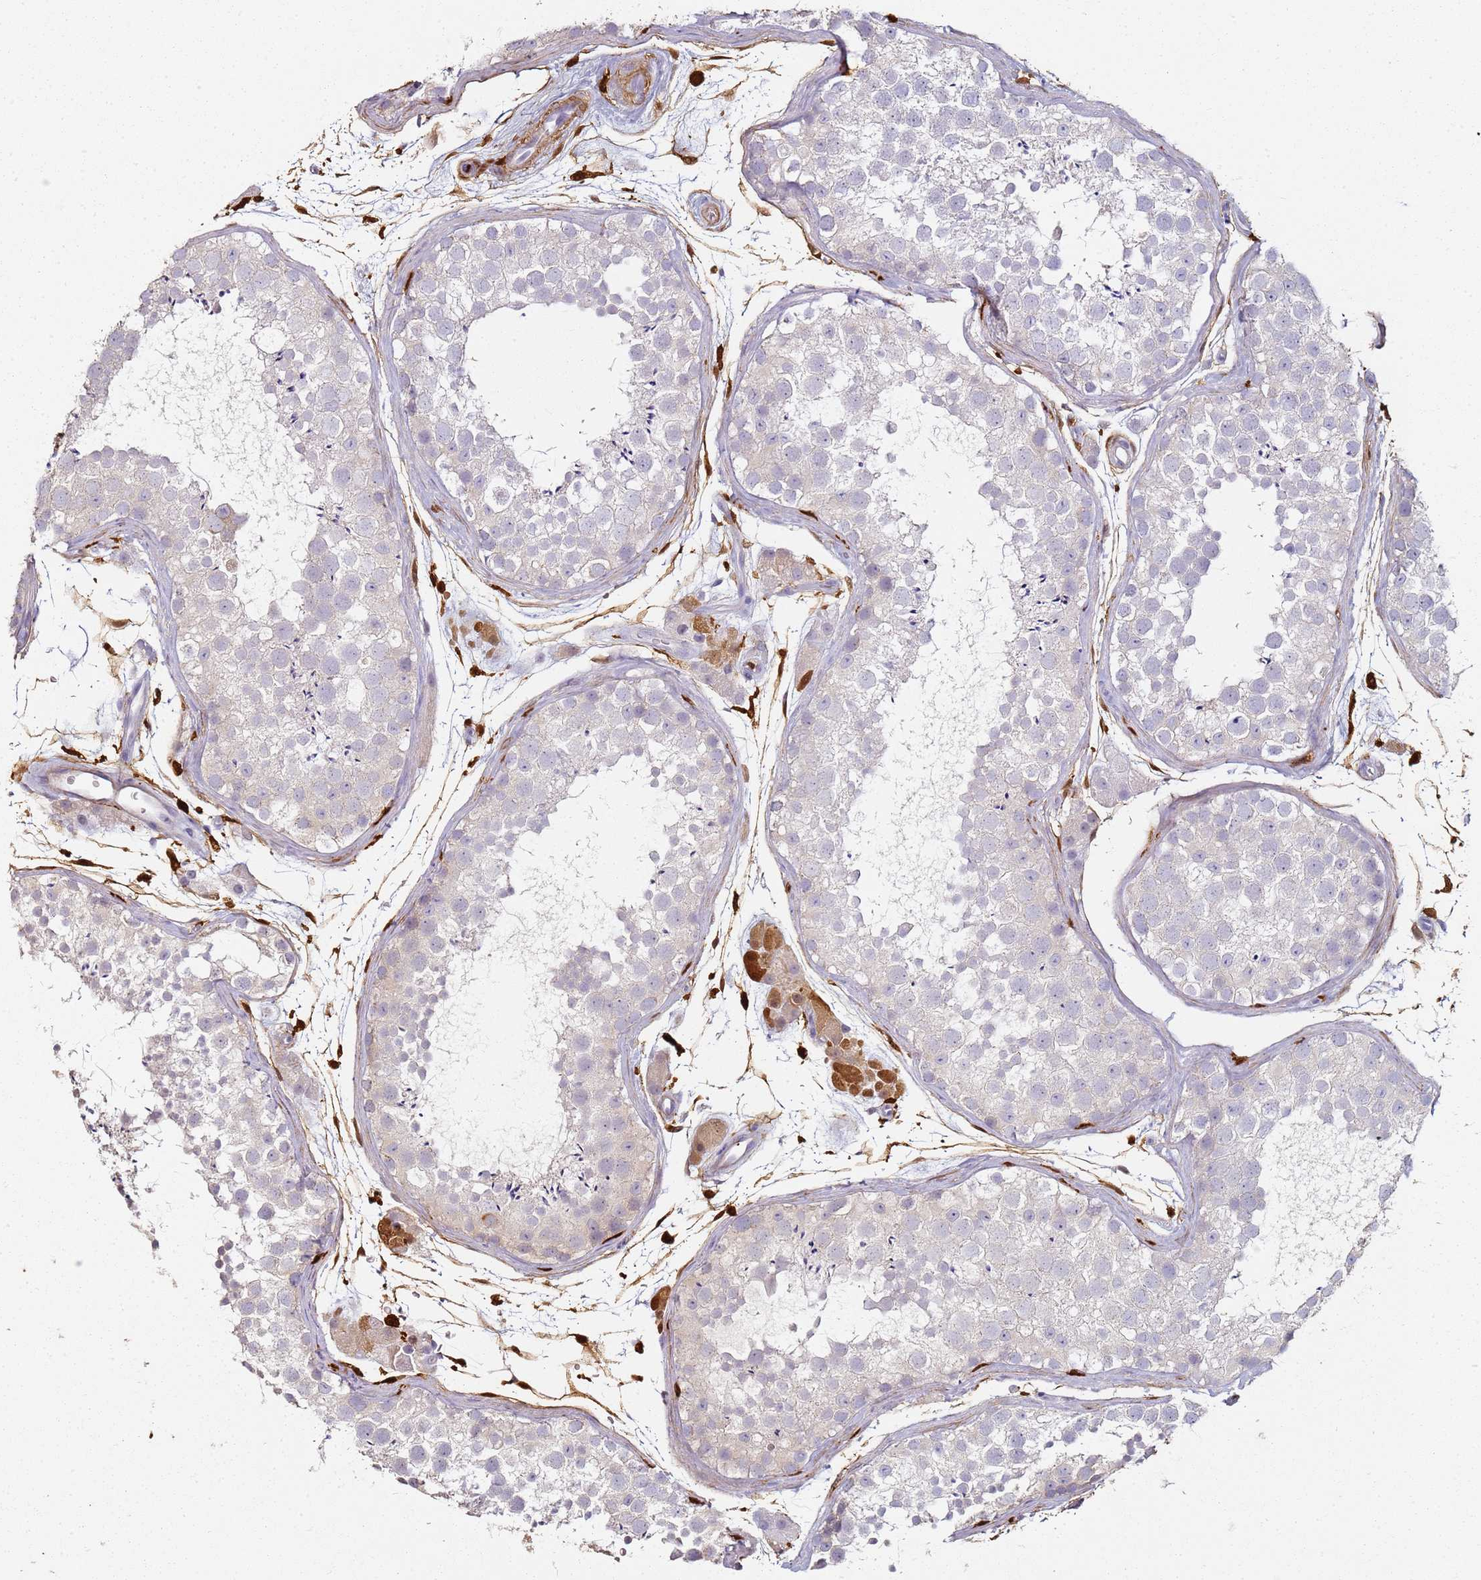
{"staining": {"intensity": "negative", "quantity": "none", "location": "none"}, "tissue": "testis", "cell_type": "Cells in seminiferous ducts", "image_type": "normal", "snomed": [{"axis": "morphology", "description": "Normal tissue, NOS"}, {"axis": "topography", "description": "Testis"}], "caption": "The histopathology image displays no significant positivity in cells in seminiferous ducts of testis. (DAB (3,3'-diaminobenzidine) immunohistochemistry (IHC) visualized using brightfield microscopy, high magnification).", "gene": "S100A4", "patient": {"sex": "male", "age": 41}}